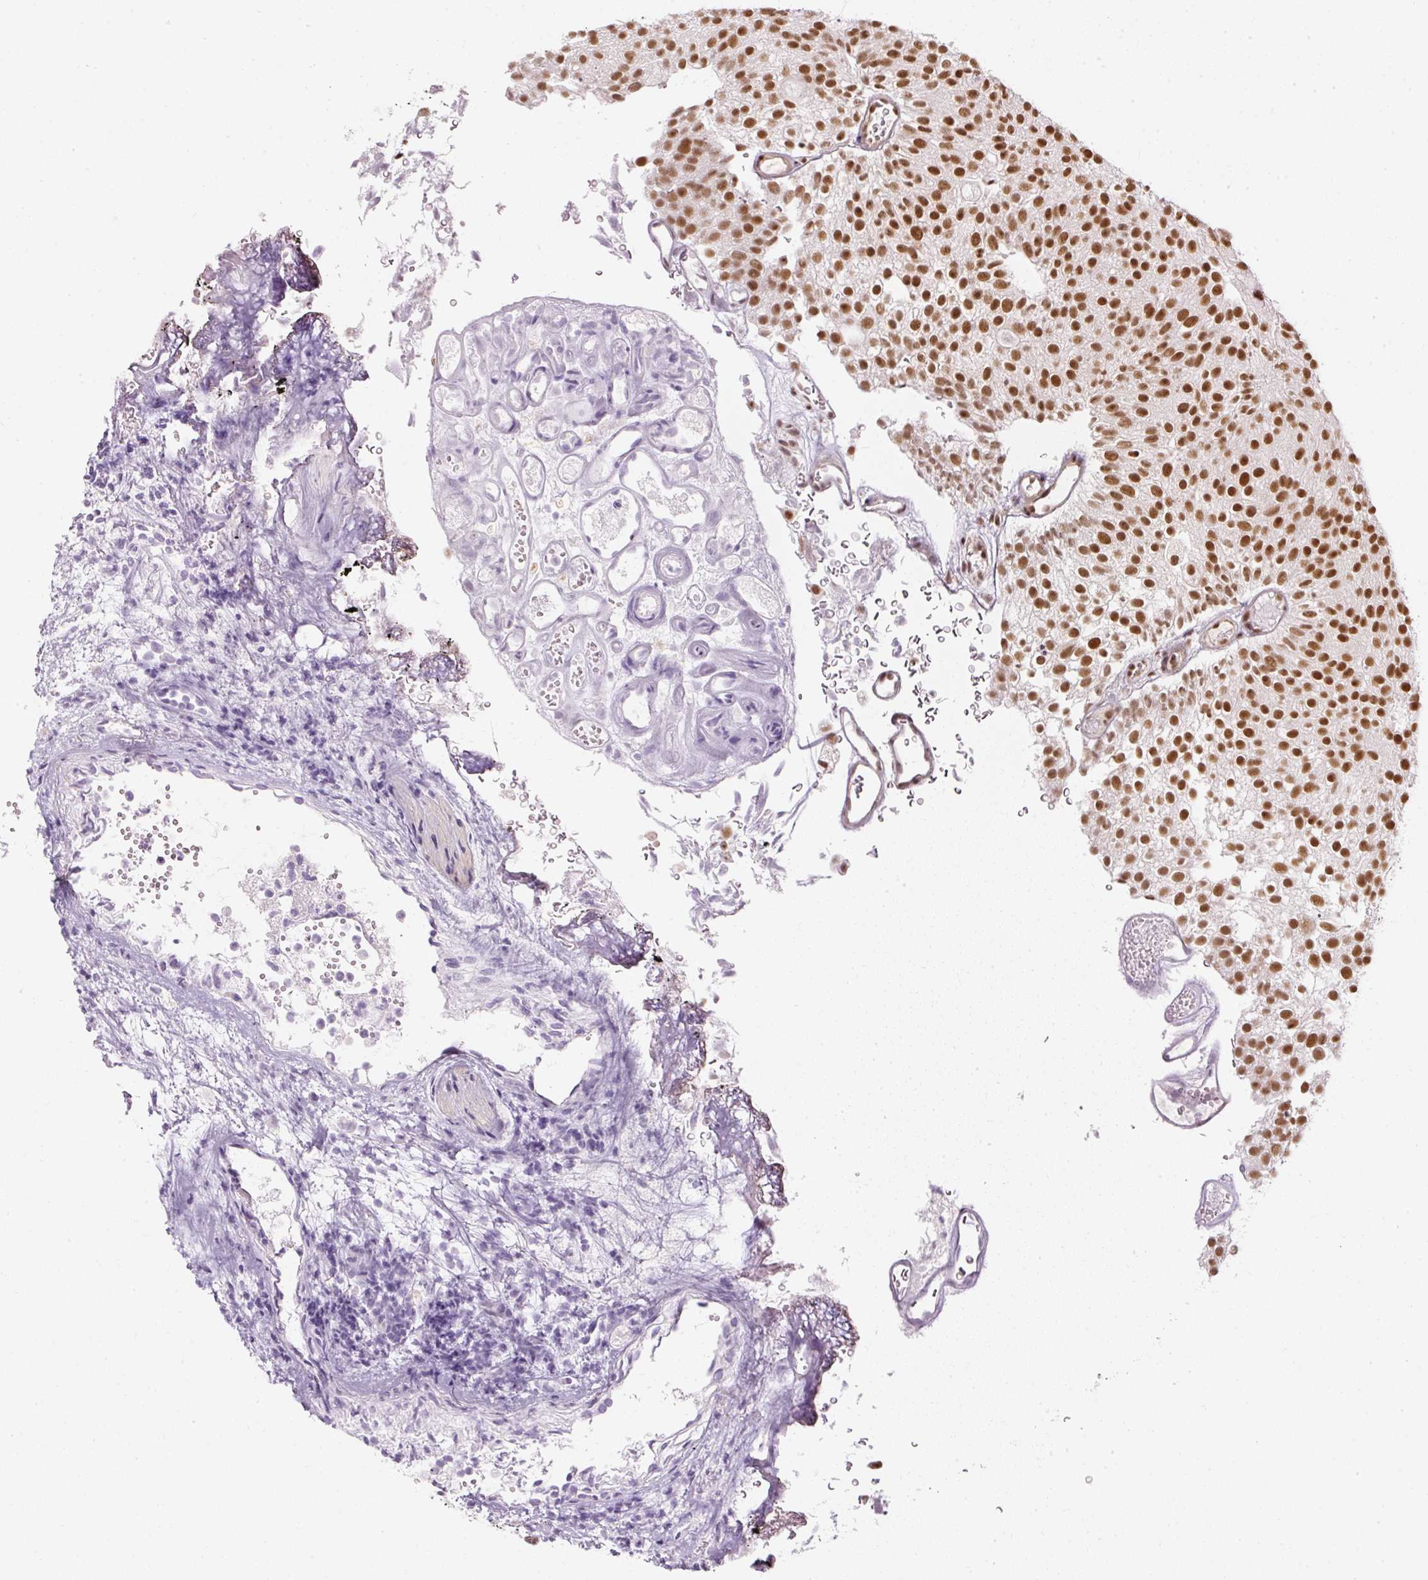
{"staining": {"intensity": "strong", "quantity": ">75%", "location": "nuclear"}, "tissue": "urothelial cancer", "cell_type": "Tumor cells", "image_type": "cancer", "snomed": [{"axis": "morphology", "description": "Urothelial carcinoma, Low grade"}, {"axis": "topography", "description": "Urinary bladder"}], "caption": "Immunohistochemistry image of human low-grade urothelial carcinoma stained for a protein (brown), which reveals high levels of strong nuclear staining in about >75% of tumor cells.", "gene": "U2AF2", "patient": {"sex": "male", "age": 78}}